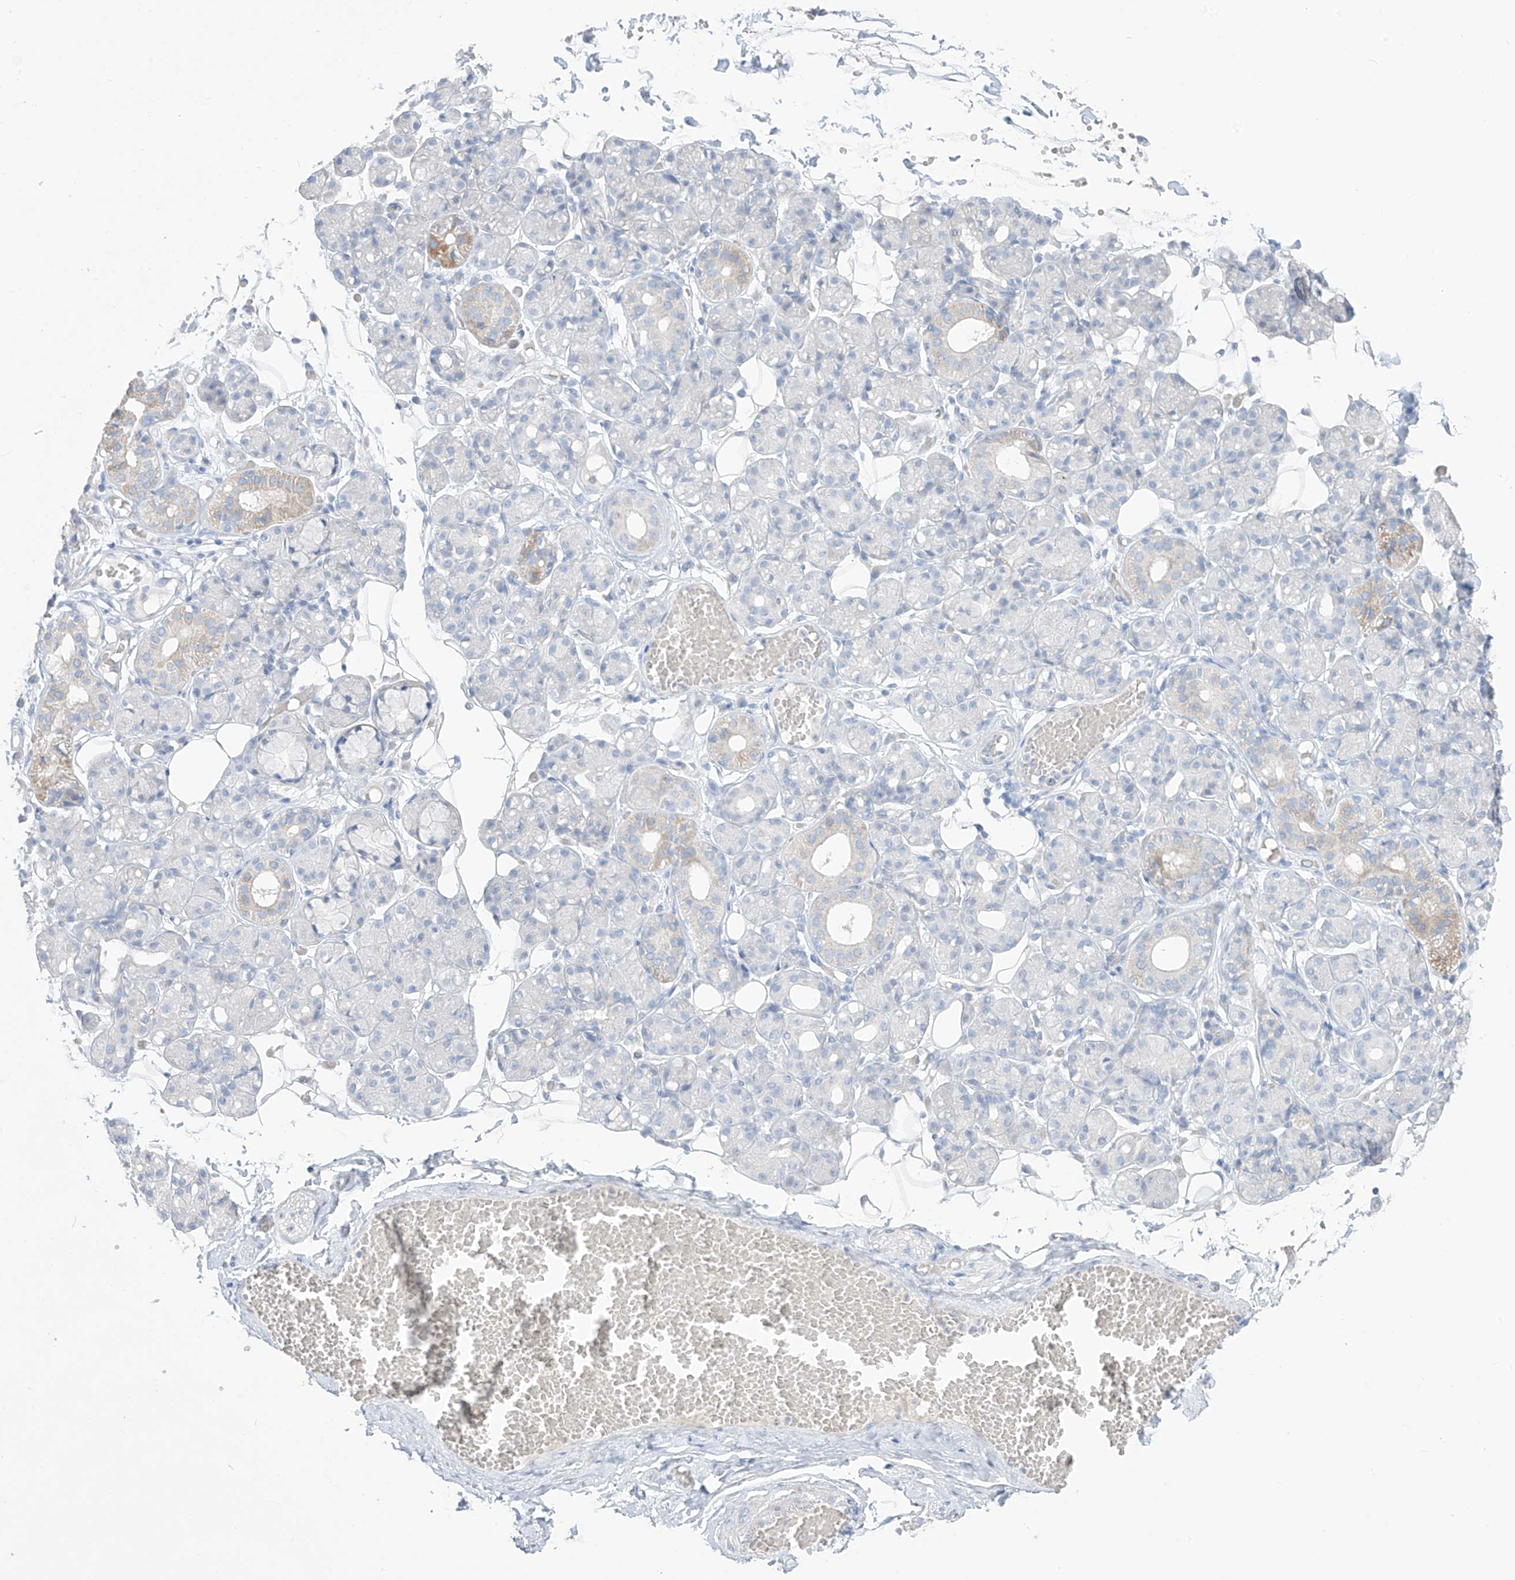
{"staining": {"intensity": "weak", "quantity": "<25%", "location": "cytoplasmic/membranous"}, "tissue": "salivary gland", "cell_type": "Glandular cells", "image_type": "normal", "snomed": [{"axis": "morphology", "description": "Normal tissue, NOS"}, {"axis": "topography", "description": "Salivary gland"}], "caption": "A high-resolution histopathology image shows IHC staining of normal salivary gland, which reveals no significant expression in glandular cells.", "gene": "ASPRV1", "patient": {"sex": "male", "age": 63}}